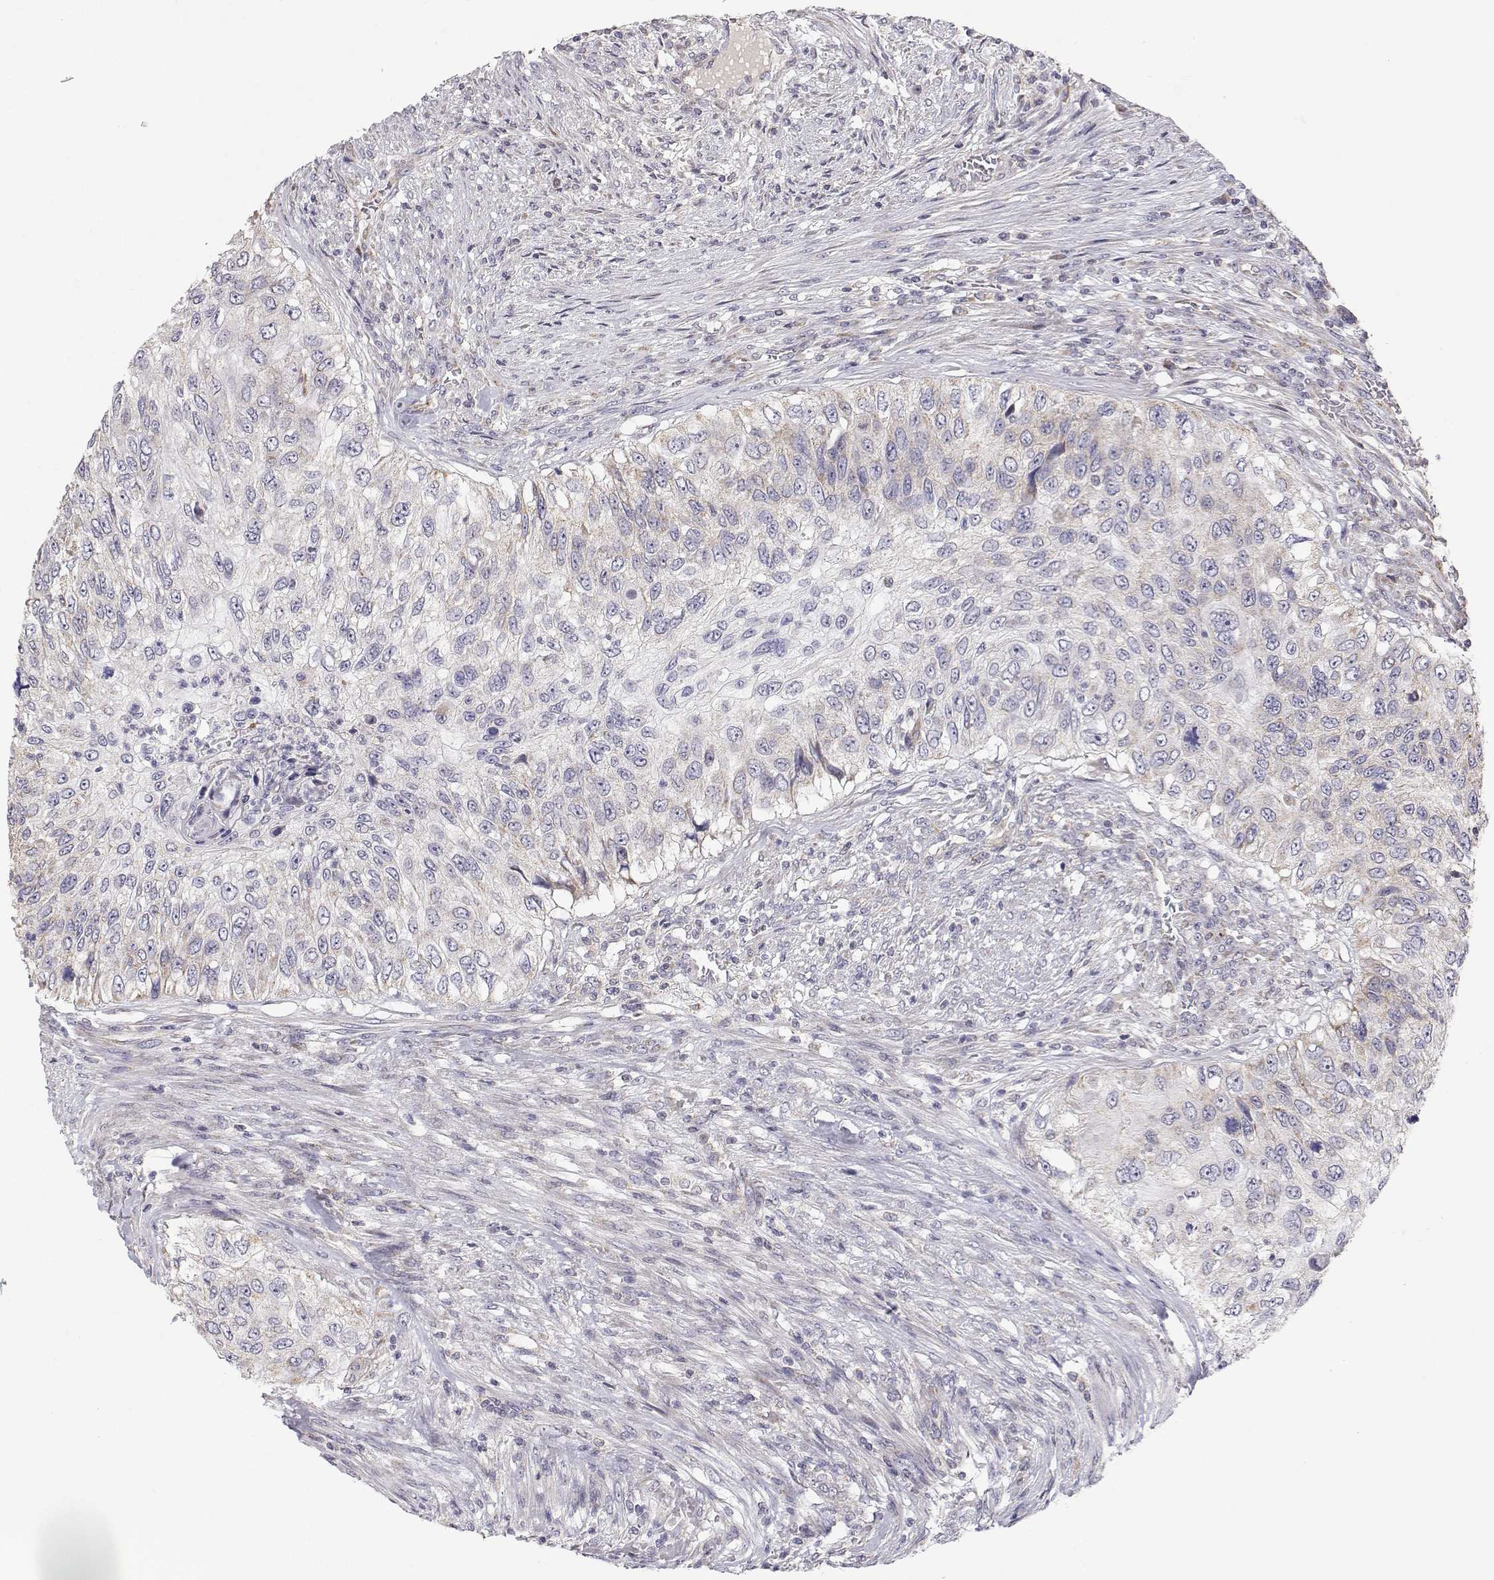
{"staining": {"intensity": "negative", "quantity": "none", "location": "none"}, "tissue": "urothelial cancer", "cell_type": "Tumor cells", "image_type": "cancer", "snomed": [{"axis": "morphology", "description": "Urothelial carcinoma, High grade"}, {"axis": "topography", "description": "Urinary bladder"}], "caption": "High-grade urothelial carcinoma stained for a protein using IHC displays no positivity tumor cells.", "gene": "MRPL3", "patient": {"sex": "female", "age": 60}}